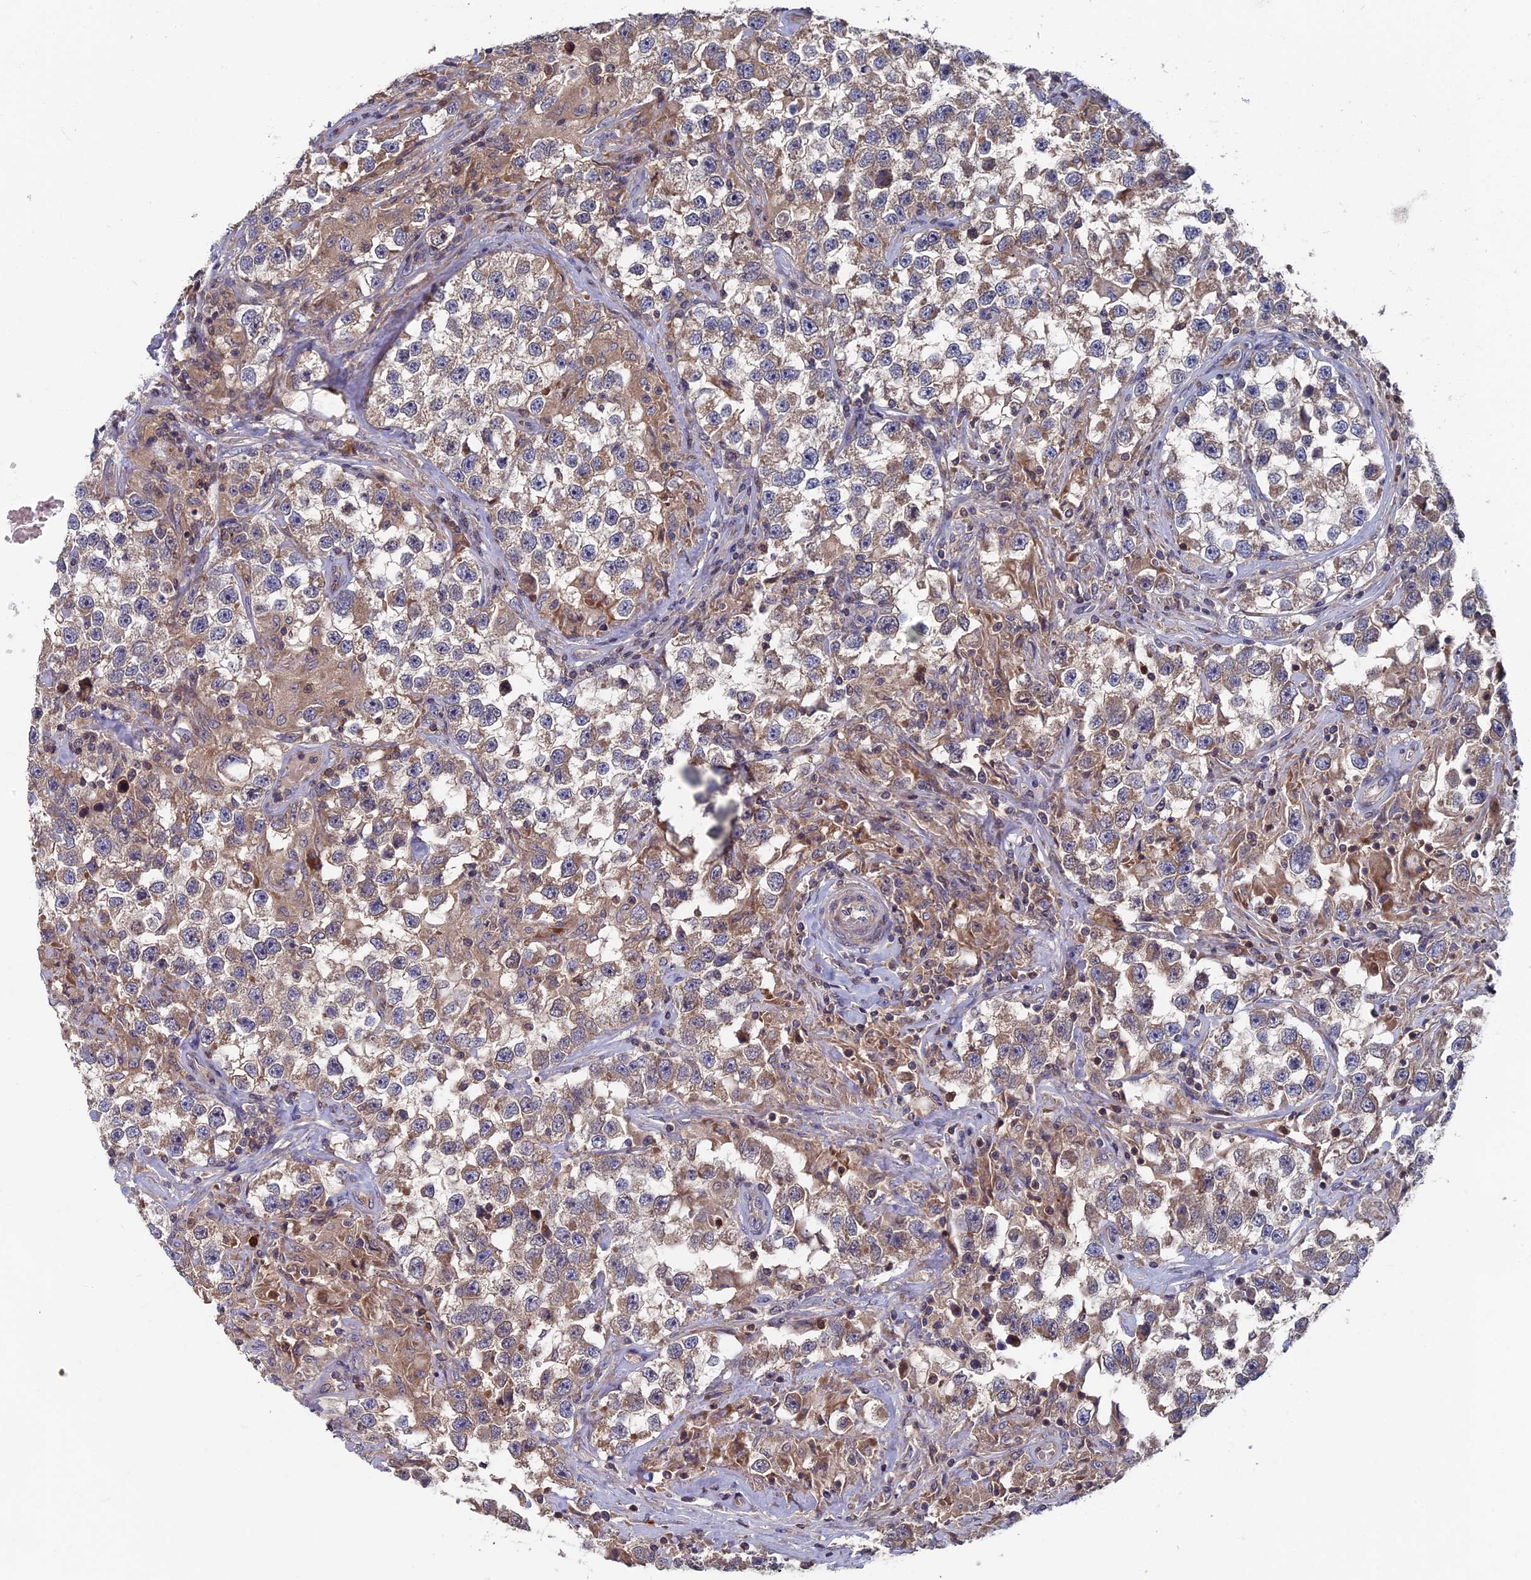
{"staining": {"intensity": "weak", "quantity": "25%-75%", "location": "cytoplasmic/membranous"}, "tissue": "testis cancer", "cell_type": "Tumor cells", "image_type": "cancer", "snomed": [{"axis": "morphology", "description": "Seminoma, NOS"}, {"axis": "topography", "description": "Testis"}], "caption": "Weak cytoplasmic/membranous expression for a protein is identified in approximately 25%-75% of tumor cells of testis seminoma using immunohistochemistry (IHC).", "gene": "TNK2", "patient": {"sex": "male", "age": 46}}